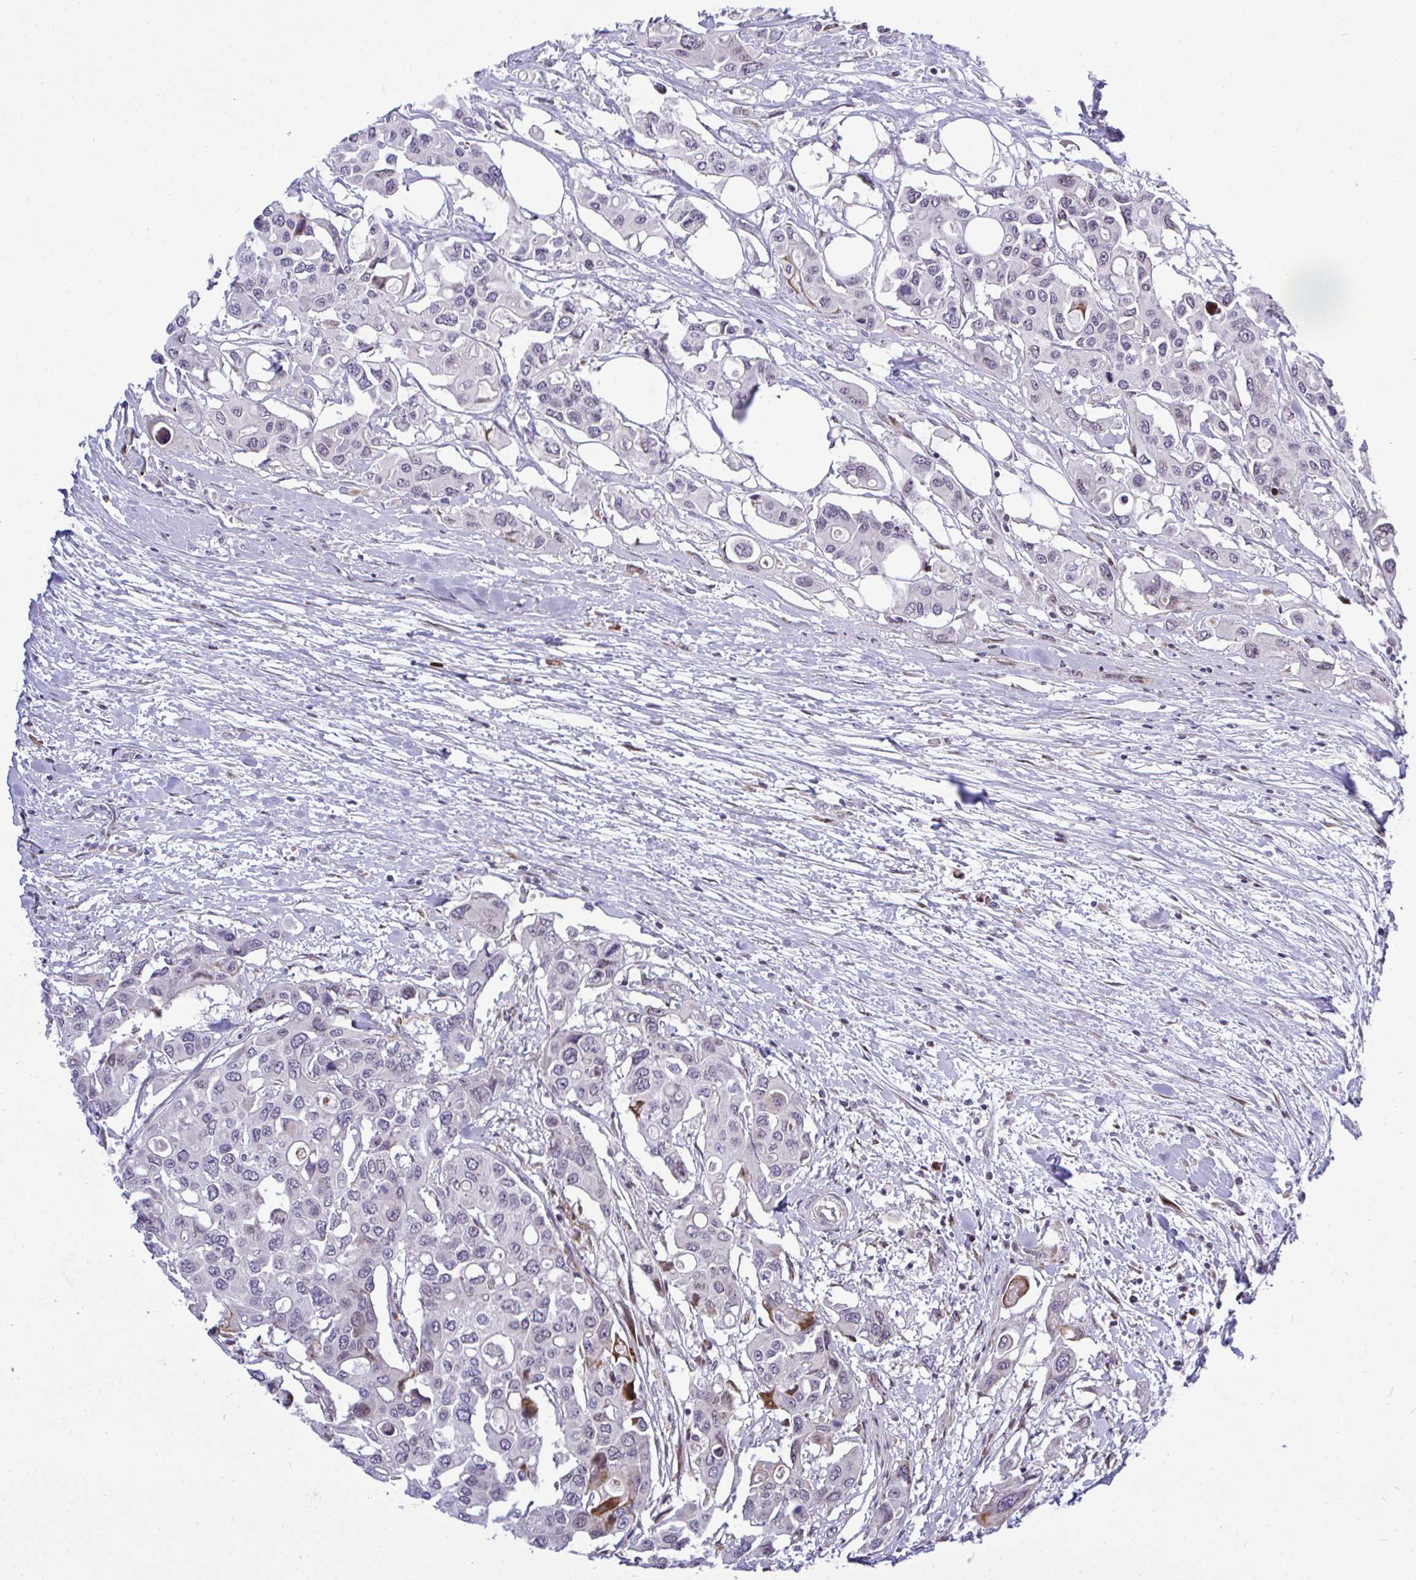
{"staining": {"intensity": "weak", "quantity": "<25%", "location": "nuclear"}, "tissue": "colorectal cancer", "cell_type": "Tumor cells", "image_type": "cancer", "snomed": [{"axis": "morphology", "description": "Adenocarcinoma, NOS"}, {"axis": "topography", "description": "Colon"}], "caption": "Micrograph shows no significant protein positivity in tumor cells of colorectal cancer (adenocarcinoma).", "gene": "CASTOR2", "patient": {"sex": "male", "age": 77}}